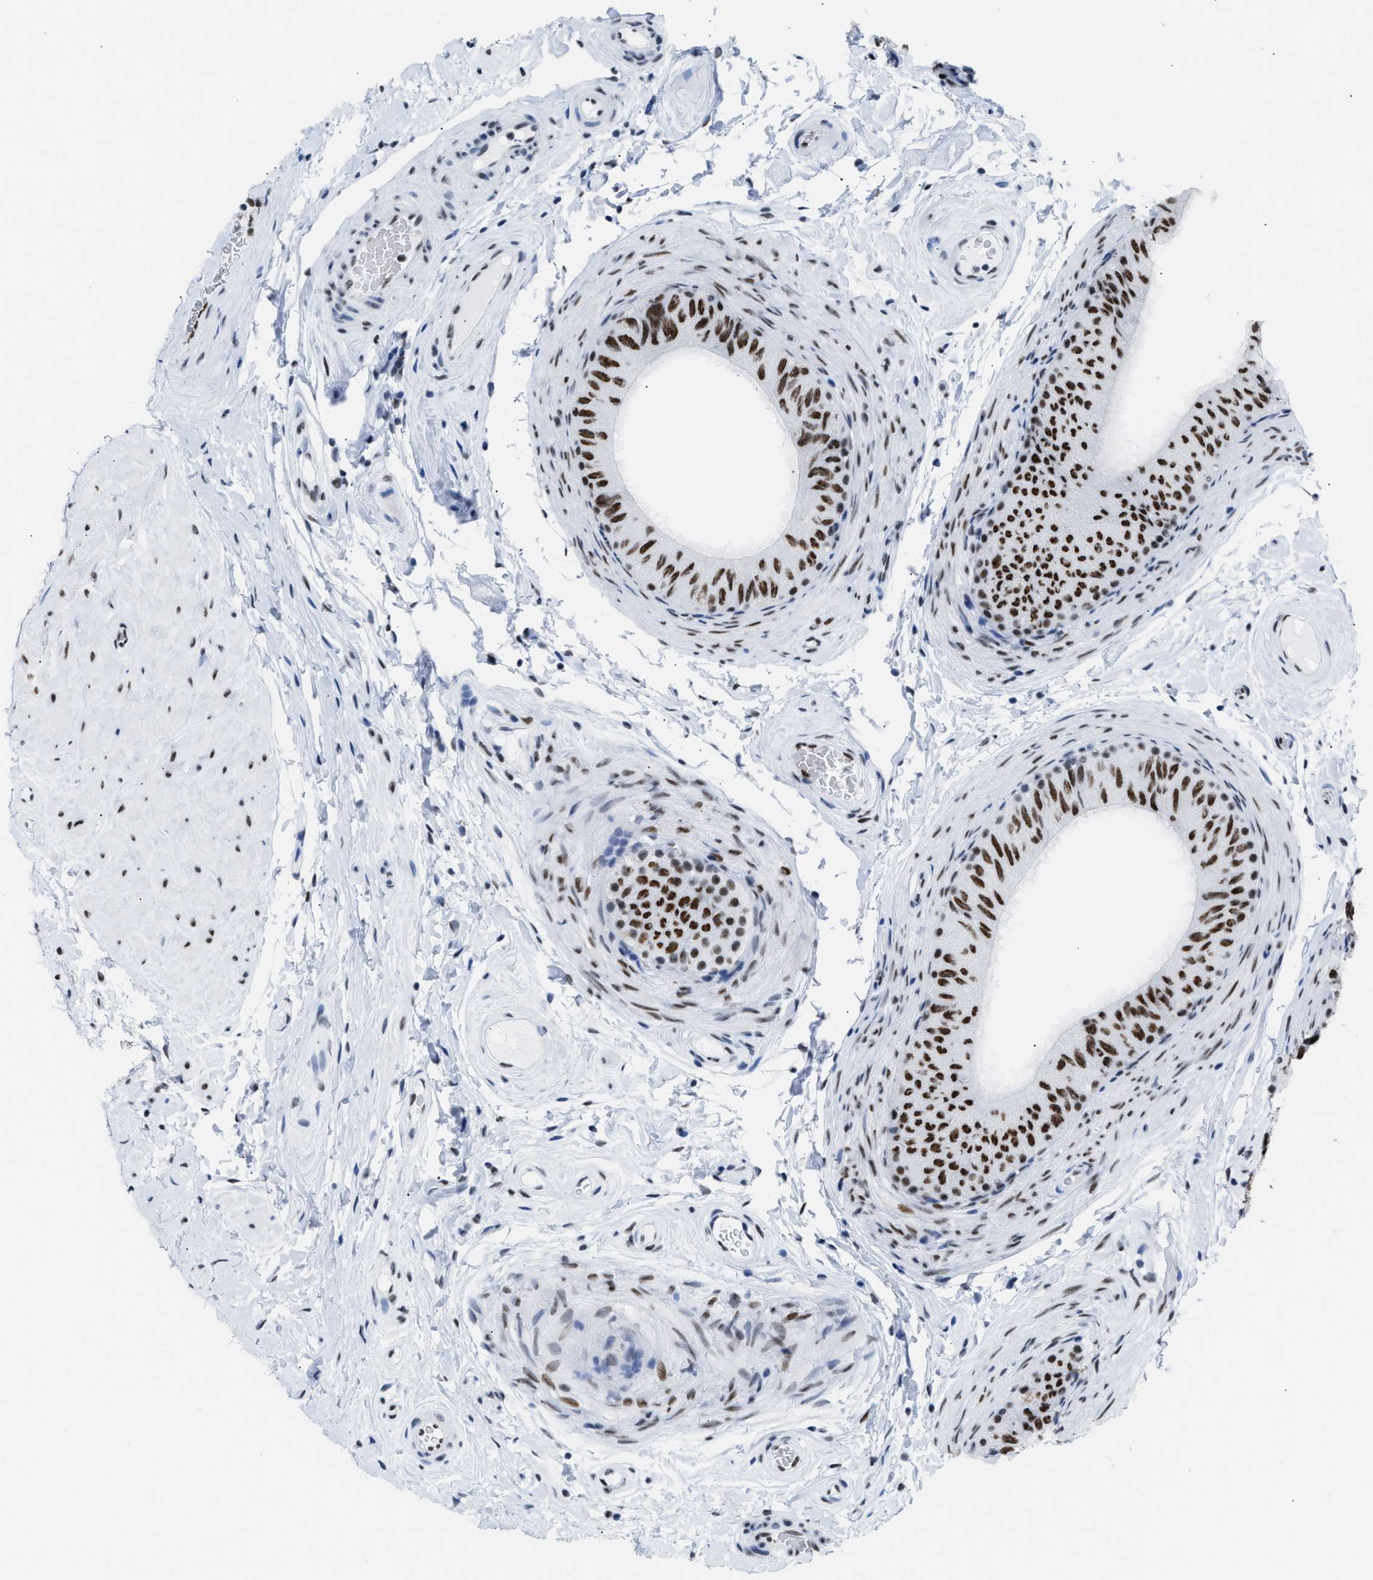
{"staining": {"intensity": "strong", "quantity": ">75%", "location": "nuclear"}, "tissue": "epididymis", "cell_type": "Glandular cells", "image_type": "normal", "snomed": [{"axis": "morphology", "description": "Normal tissue, NOS"}, {"axis": "topography", "description": "Epididymis"}], "caption": "The micrograph demonstrates immunohistochemical staining of benign epididymis. There is strong nuclear expression is appreciated in approximately >75% of glandular cells.", "gene": "CCAR2", "patient": {"sex": "male", "age": 34}}